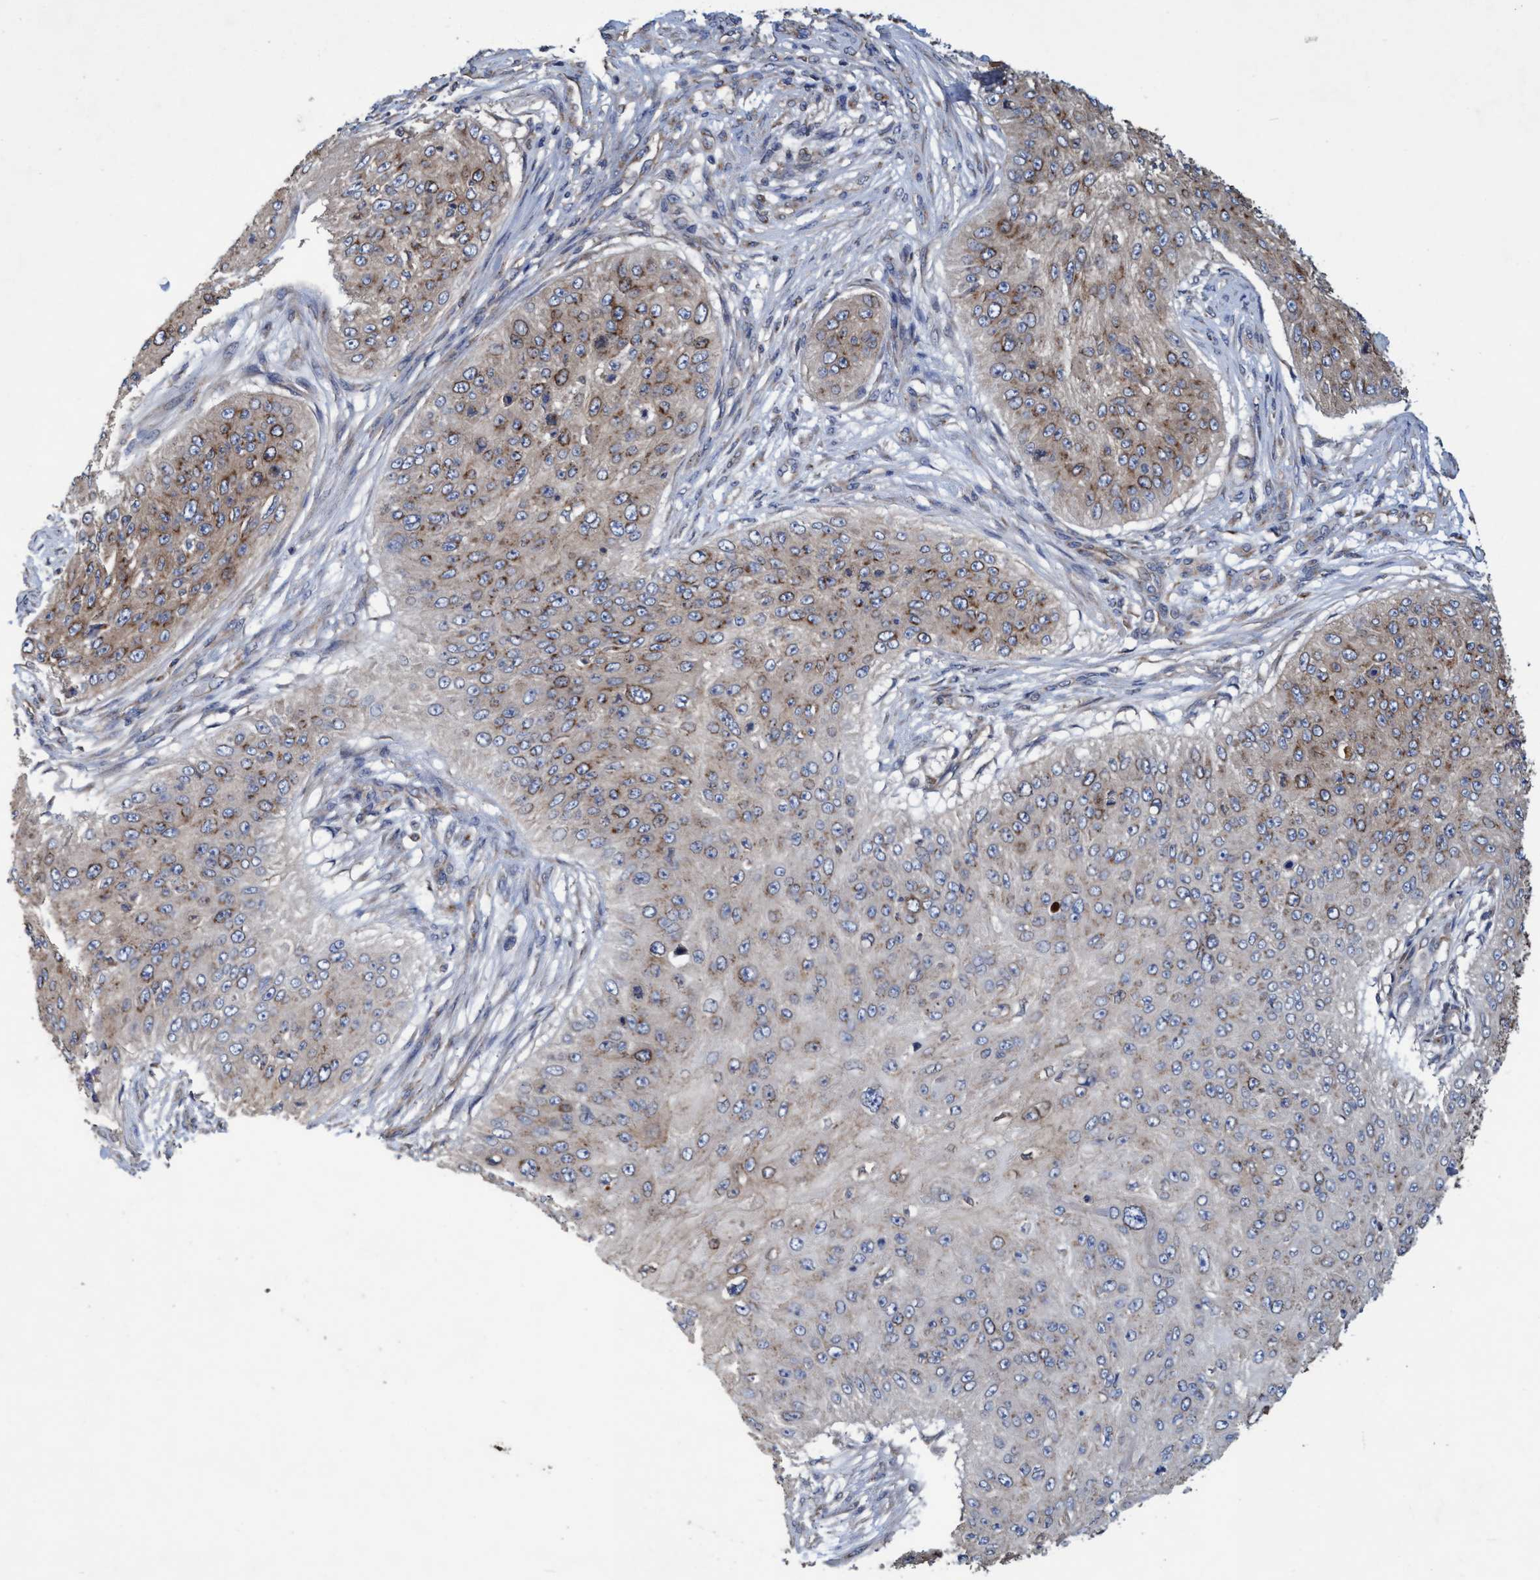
{"staining": {"intensity": "moderate", "quantity": ">75%", "location": "cytoplasmic/membranous"}, "tissue": "skin cancer", "cell_type": "Tumor cells", "image_type": "cancer", "snomed": [{"axis": "morphology", "description": "Squamous cell carcinoma, NOS"}, {"axis": "topography", "description": "Skin"}], "caption": "High-power microscopy captured an IHC histopathology image of skin cancer (squamous cell carcinoma), revealing moderate cytoplasmic/membranous positivity in about >75% of tumor cells.", "gene": "BICD2", "patient": {"sex": "female", "age": 80}}